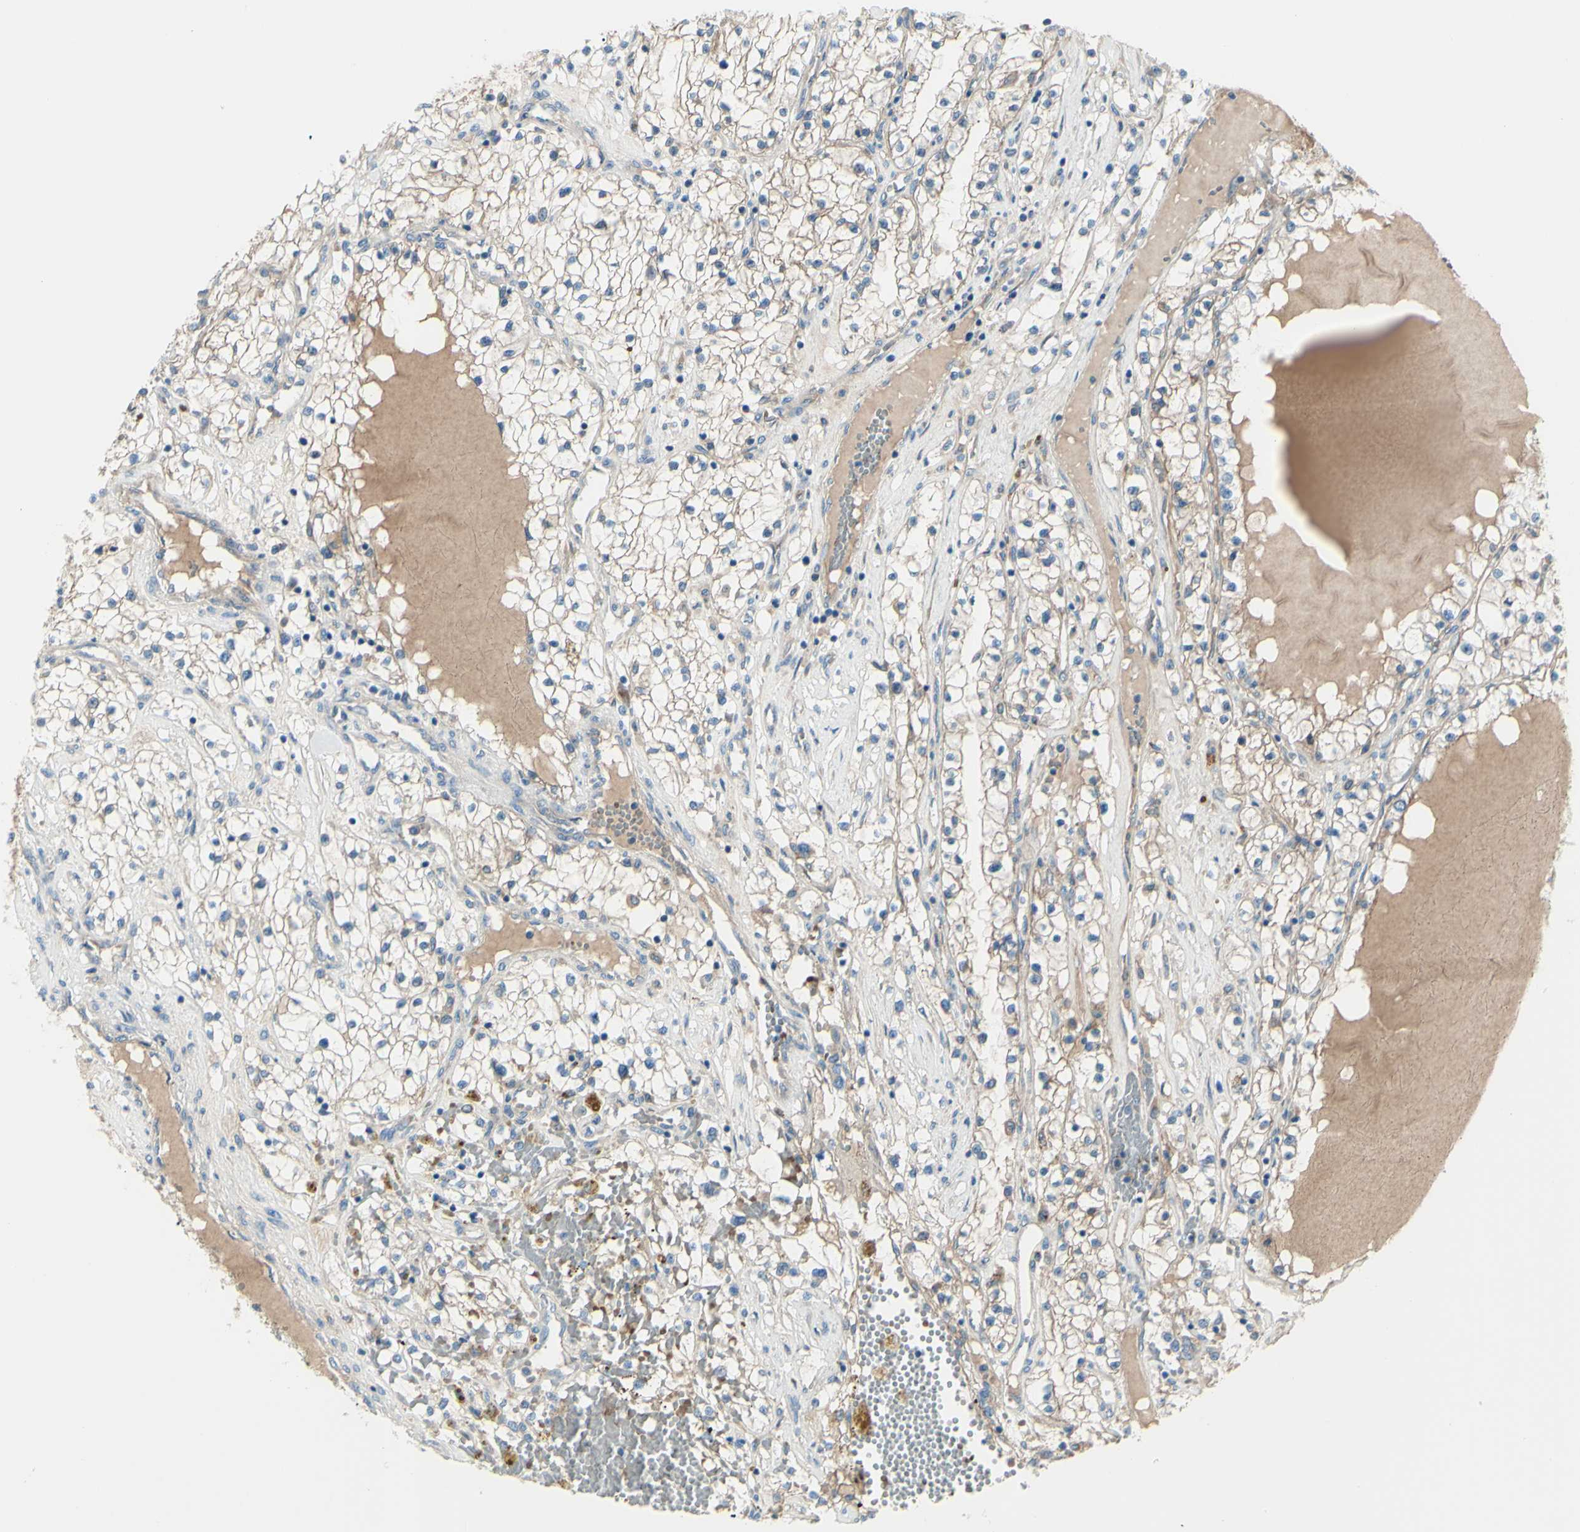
{"staining": {"intensity": "weak", "quantity": ">75%", "location": "cytoplasmic/membranous"}, "tissue": "renal cancer", "cell_type": "Tumor cells", "image_type": "cancer", "snomed": [{"axis": "morphology", "description": "Adenocarcinoma, NOS"}, {"axis": "topography", "description": "Kidney"}], "caption": "Immunohistochemical staining of human renal cancer (adenocarcinoma) demonstrates low levels of weak cytoplasmic/membranous positivity in about >75% of tumor cells.", "gene": "PCDHGA2", "patient": {"sex": "male", "age": 68}}